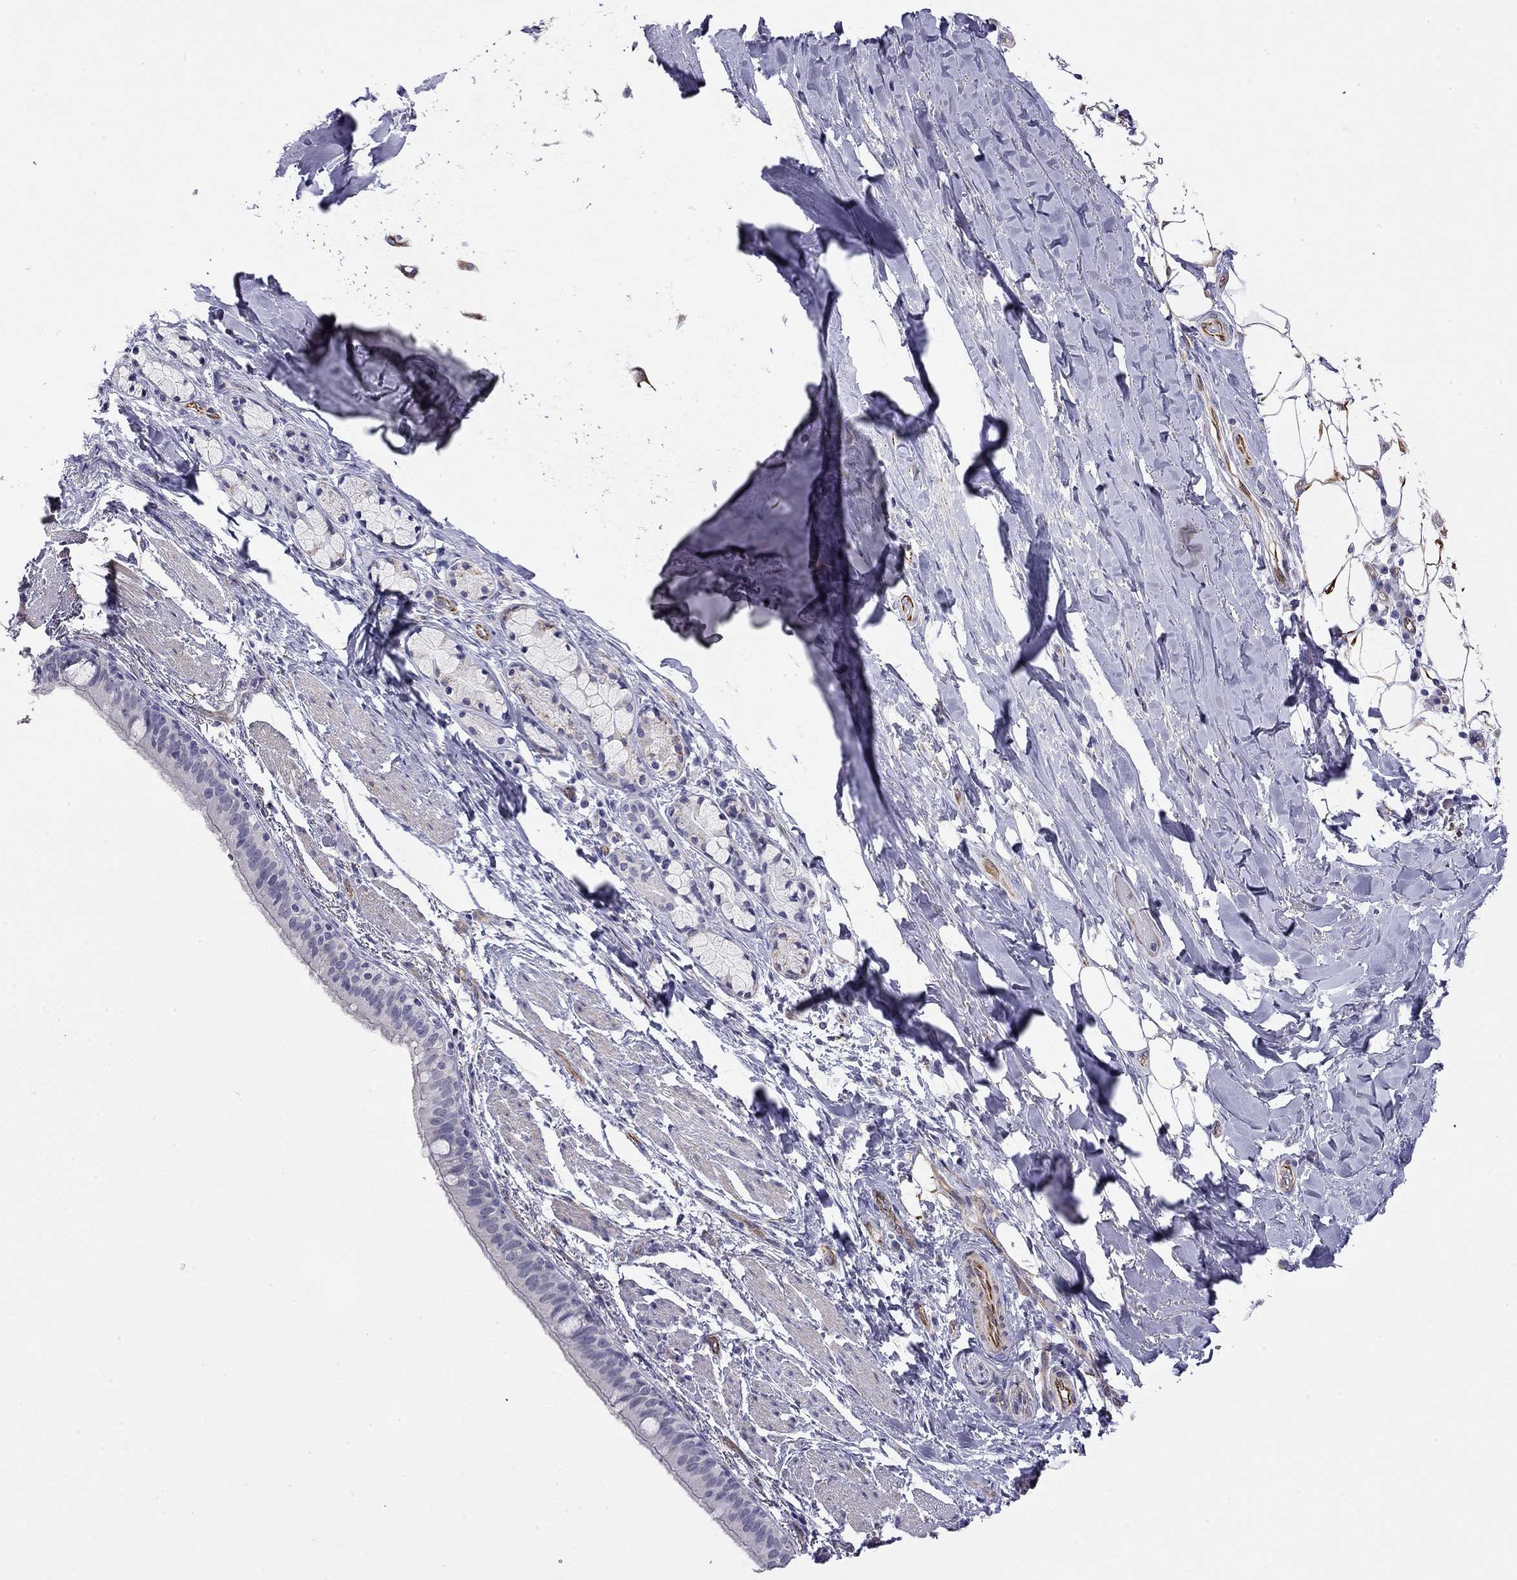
{"staining": {"intensity": "negative", "quantity": "none", "location": "none"}, "tissue": "bronchus", "cell_type": "Respiratory epithelial cells", "image_type": "normal", "snomed": [{"axis": "morphology", "description": "Normal tissue, NOS"}, {"axis": "morphology", "description": "Squamous cell carcinoma, NOS"}, {"axis": "topography", "description": "Bronchus"}, {"axis": "topography", "description": "Lung"}], "caption": "This is an immunohistochemistry (IHC) micrograph of normal human bronchus. There is no expression in respiratory epithelial cells.", "gene": "RTL1", "patient": {"sex": "male", "age": 69}}